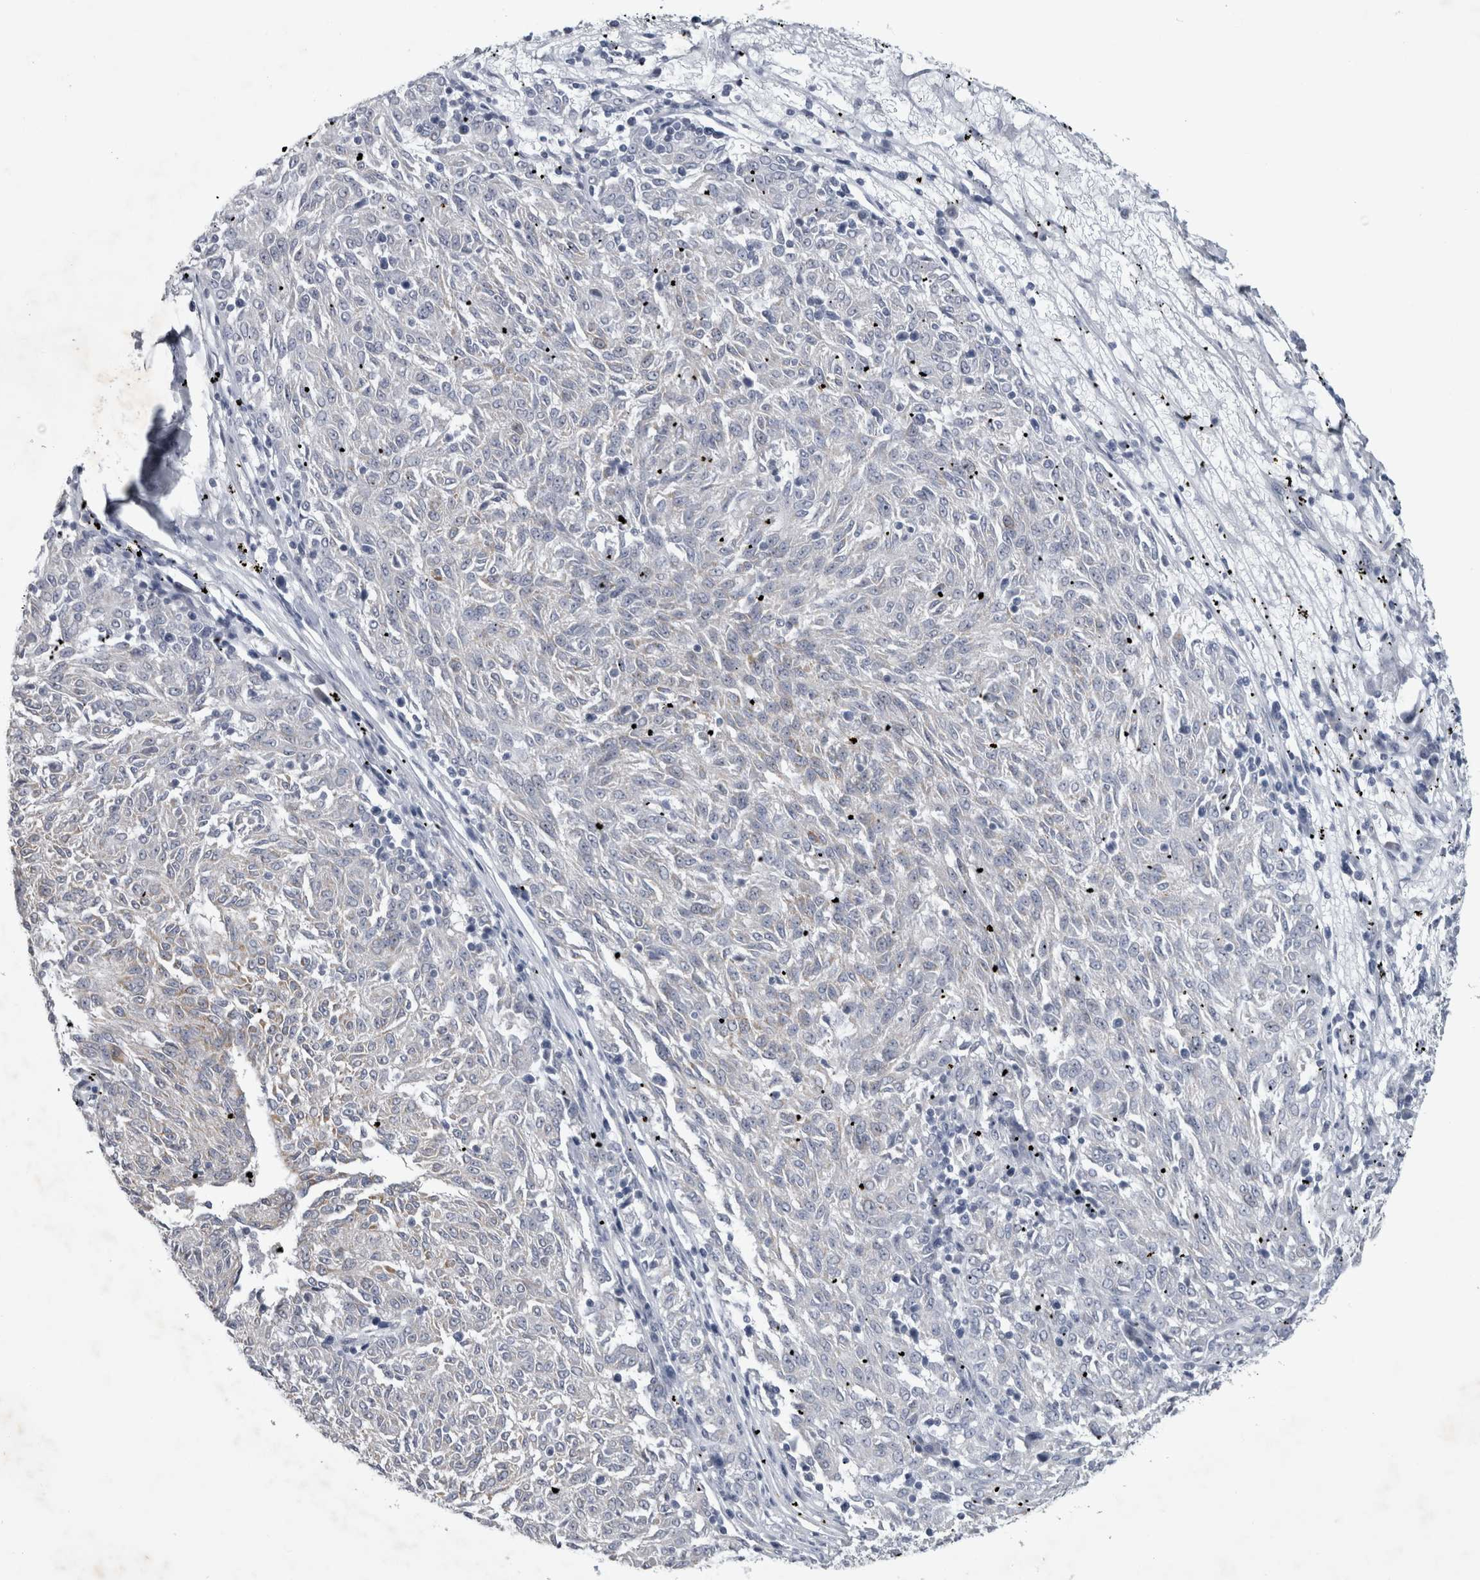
{"staining": {"intensity": "negative", "quantity": "none", "location": "none"}, "tissue": "melanoma", "cell_type": "Tumor cells", "image_type": "cancer", "snomed": [{"axis": "morphology", "description": "Malignant melanoma, NOS"}, {"axis": "topography", "description": "Skin"}], "caption": "Melanoma was stained to show a protein in brown. There is no significant positivity in tumor cells.", "gene": "FXYD7", "patient": {"sex": "female", "age": 72}}